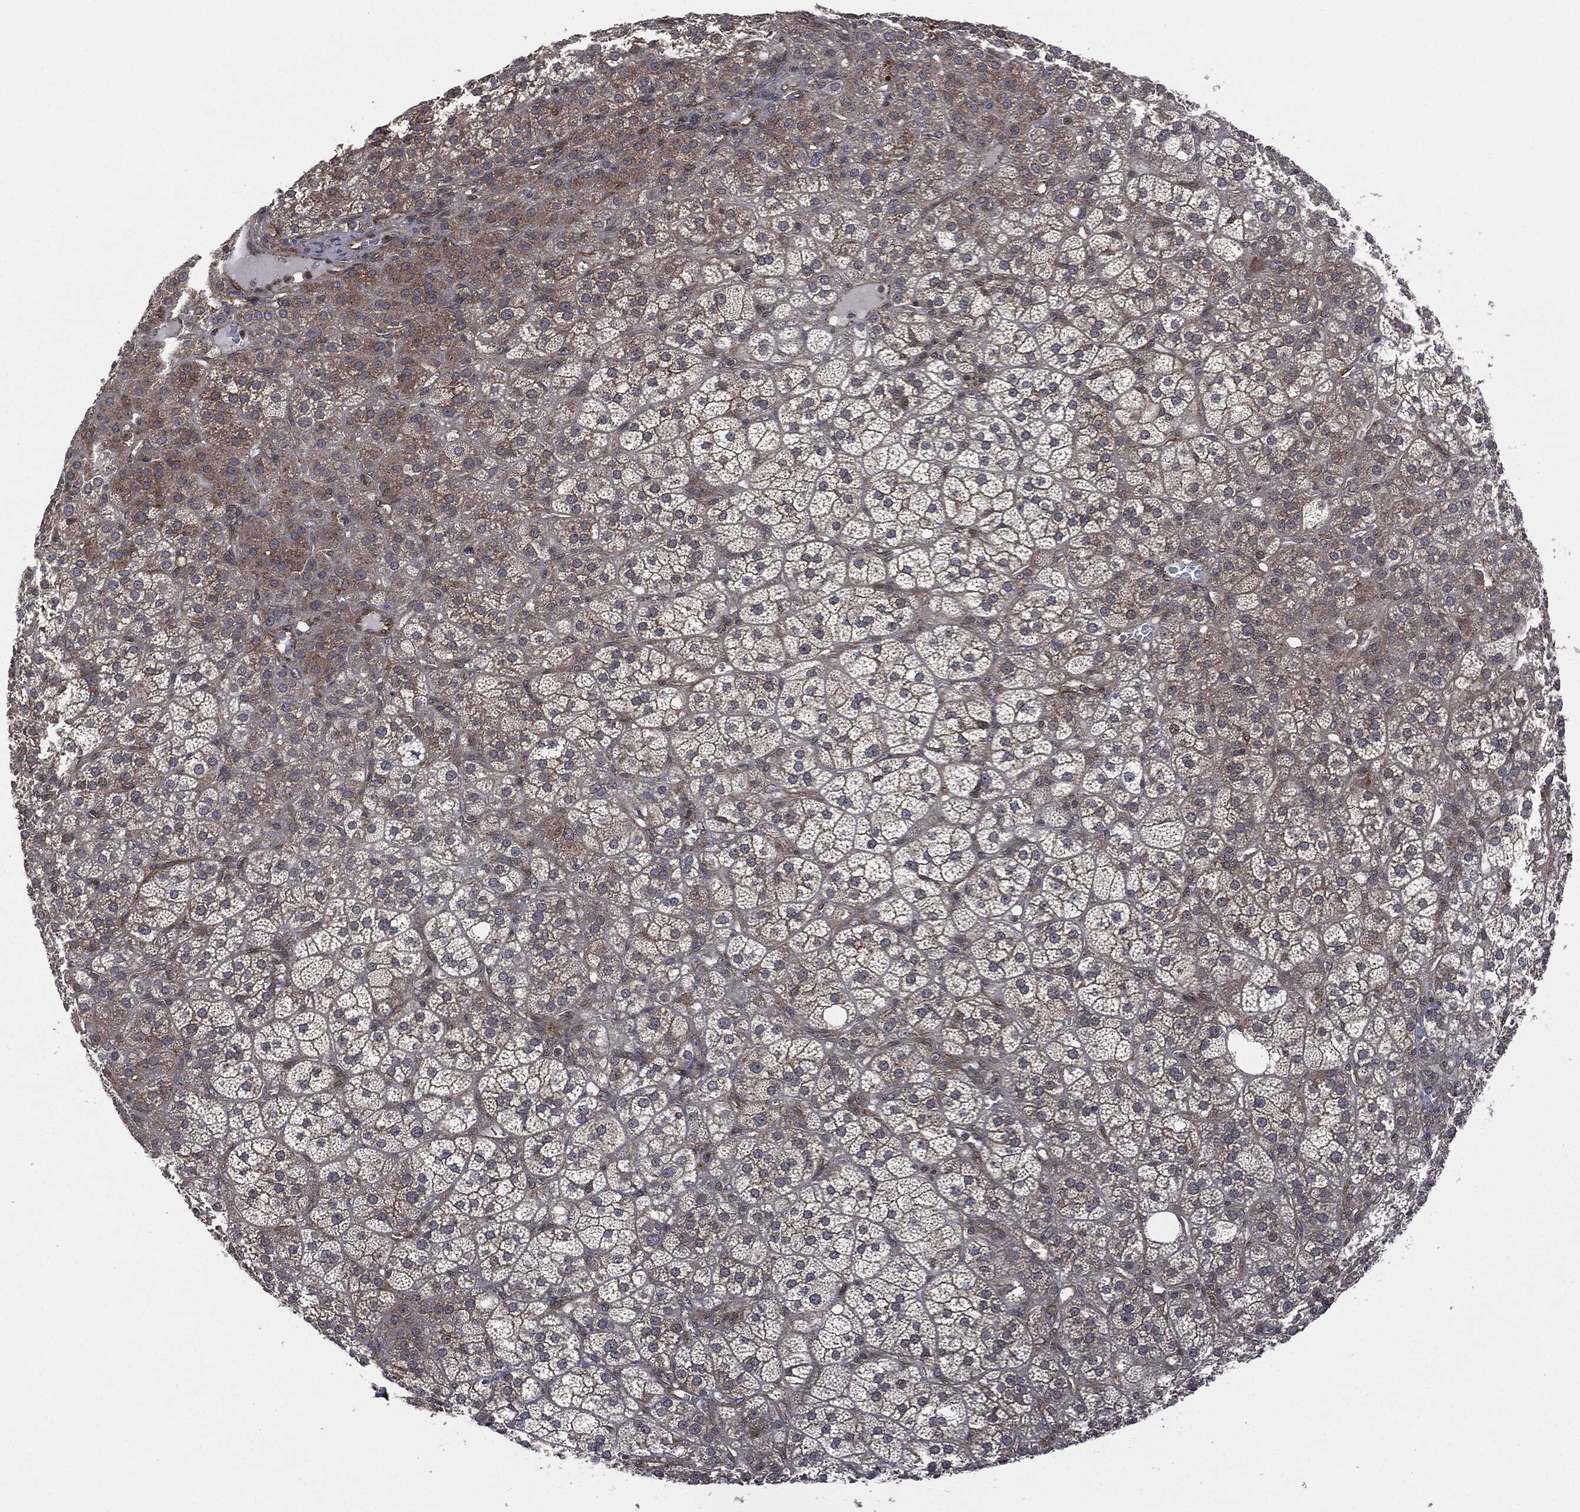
{"staining": {"intensity": "moderate", "quantity": "<25%", "location": "cytoplasmic/membranous"}, "tissue": "adrenal gland", "cell_type": "Glandular cells", "image_type": "normal", "snomed": [{"axis": "morphology", "description": "Normal tissue, NOS"}, {"axis": "topography", "description": "Adrenal gland"}], "caption": "Immunohistochemistry photomicrograph of benign adrenal gland: adrenal gland stained using immunohistochemistry (IHC) exhibits low levels of moderate protein expression localized specifically in the cytoplasmic/membranous of glandular cells, appearing as a cytoplasmic/membranous brown color.", "gene": "HRAS", "patient": {"sex": "female", "age": 60}}